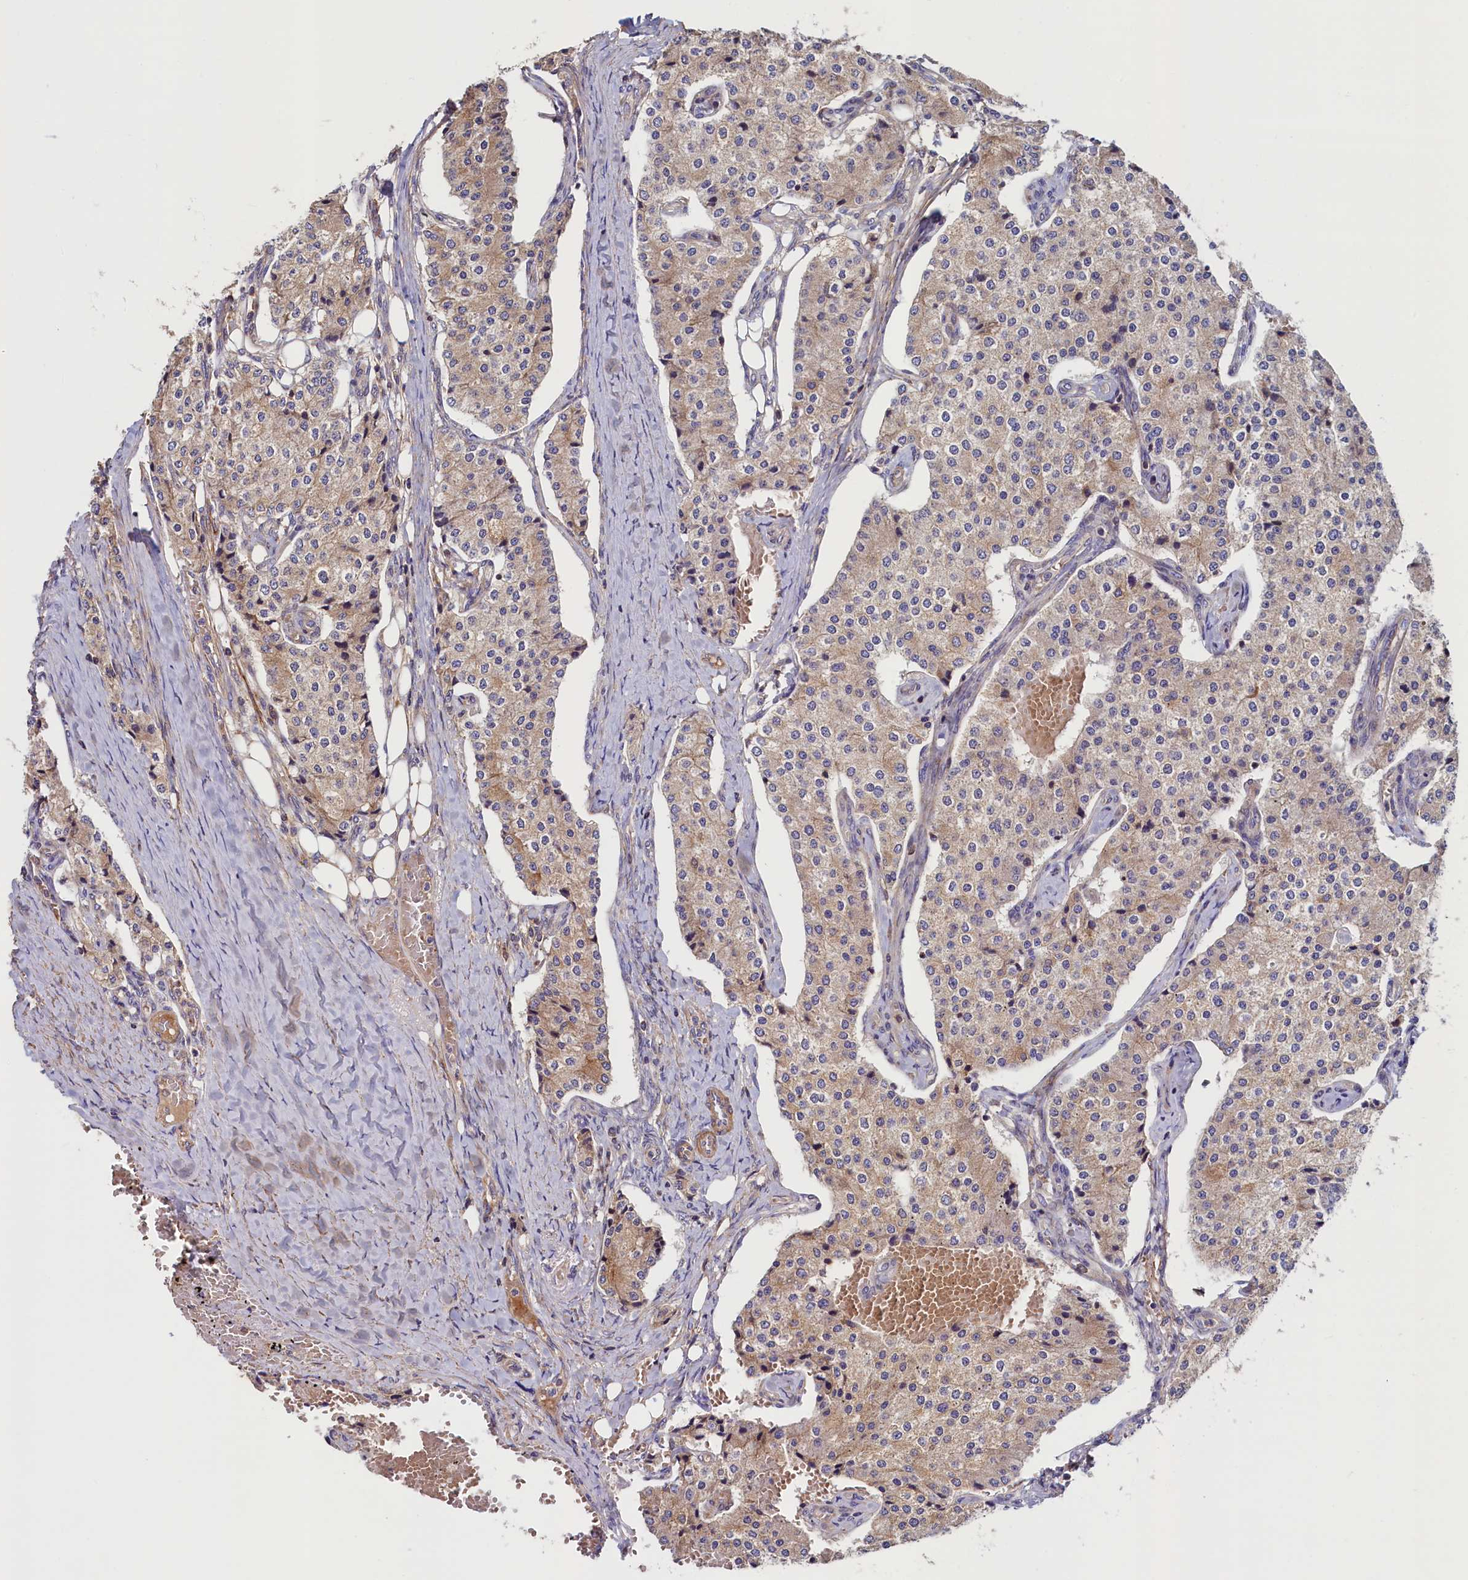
{"staining": {"intensity": "weak", "quantity": ">75%", "location": "cytoplasmic/membranous"}, "tissue": "carcinoid", "cell_type": "Tumor cells", "image_type": "cancer", "snomed": [{"axis": "morphology", "description": "Carcinoid, malignant, NOS"}, {"axis": "topography", "description": "Colon"}], "caption": "Immunohistochemical staining of human malignant carcinoid exhibits low levels of weak cytoplasmic/membranous protein staining in about >75% of tumor cells. The staining is performed using DAB (3,3'-diaminobenzidine) brown chromogen to label protein expression. The nuclei are counter-stained blue using hematoxylin.", "gene": "DUOXA1", "patient": {"sex": "female", "age": 52}}